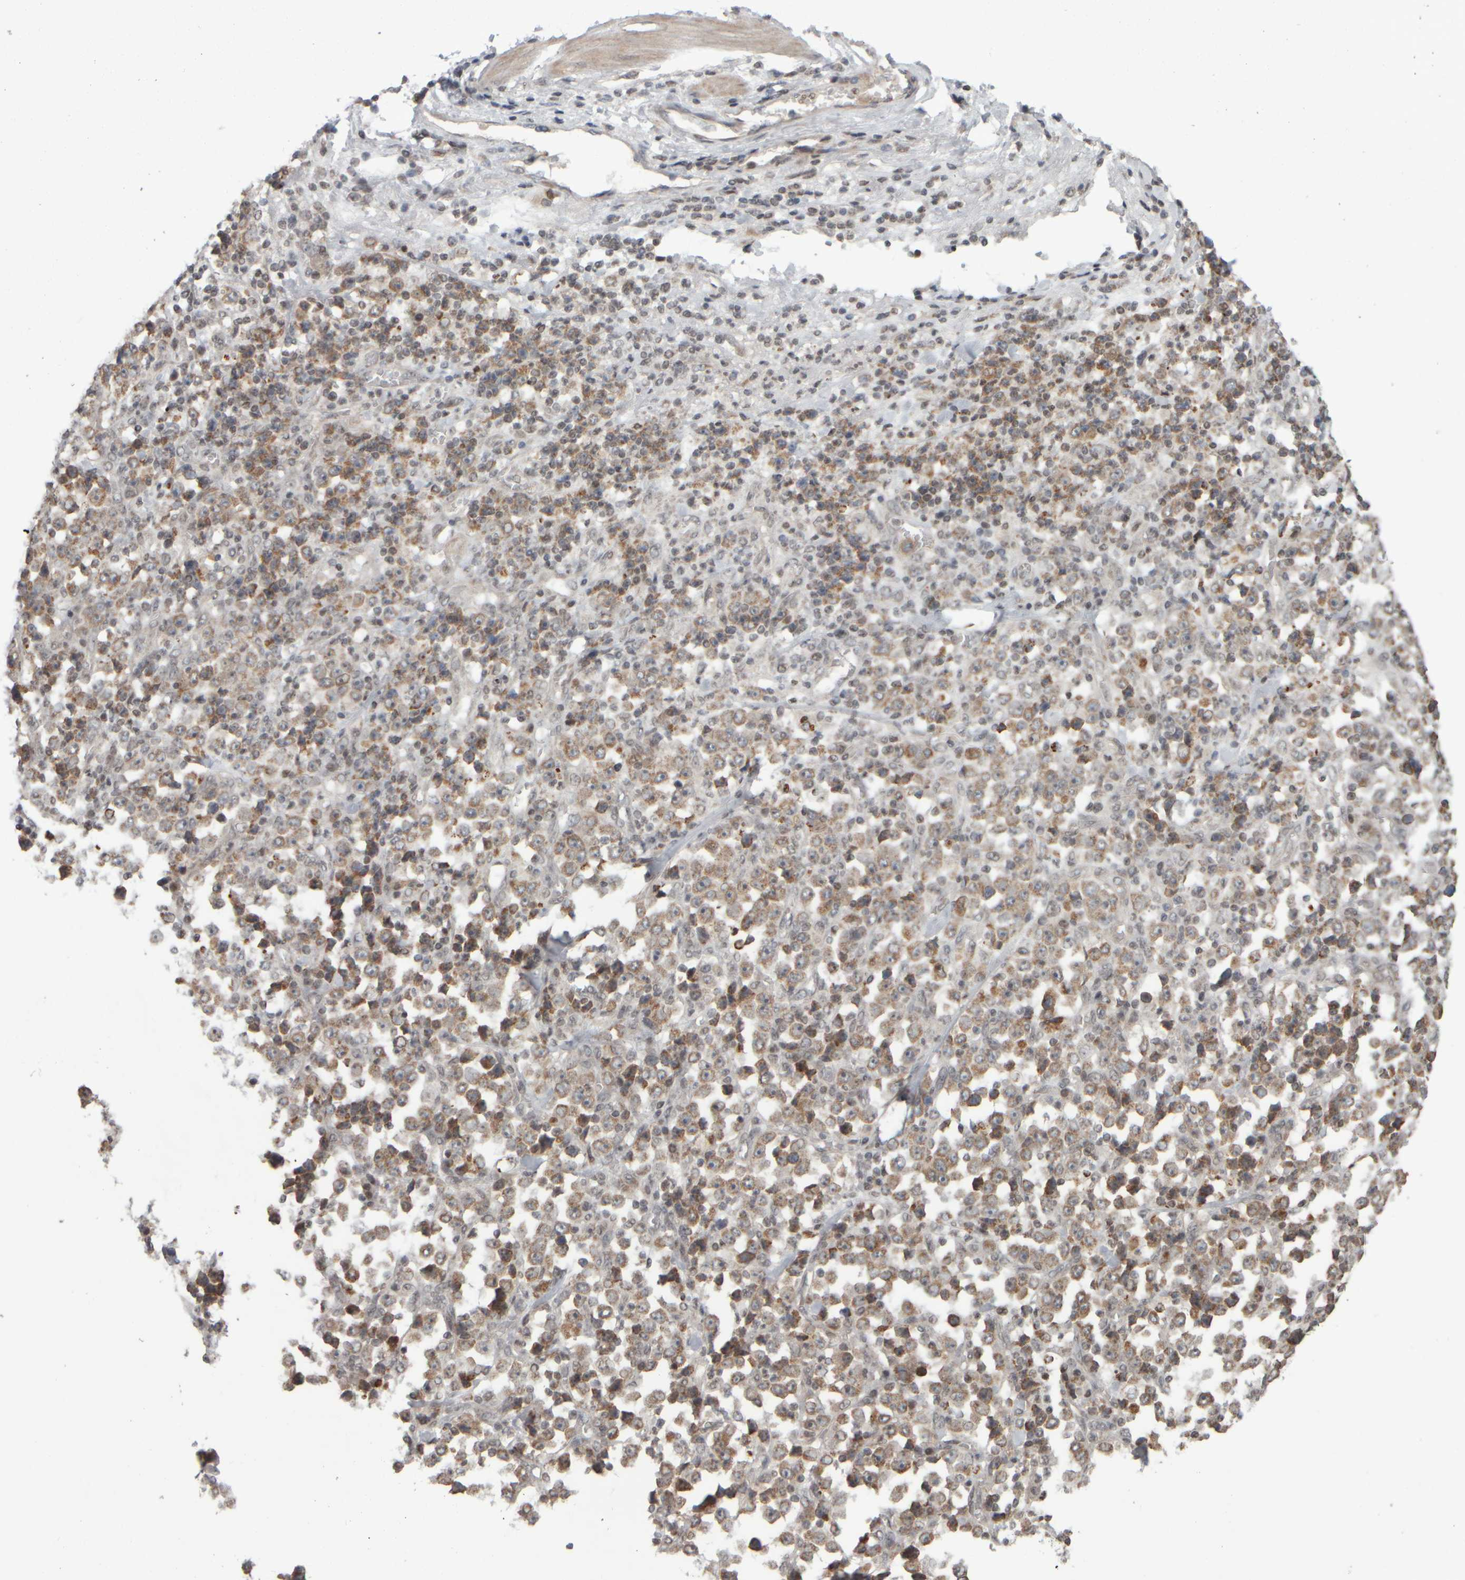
{"staining": {"intensity": "weak", "quantity": ">75%", "location": "cytoplasmic/membranous"}, "tissue": "stomach cancer", "cell_type": "Tumor cells", "image_type": "cancer", "snomed": [{"axis": "morphology", "description": "Normal tissue, NOS"}, {"axis": "morphology", "description": "Adenocarcinoma, NOS"}, {"axis": "topography", "description": "Stomach, upper"}, {"axis": "topography", "description": "Stomach"}], "caption": "Immunohistochemical staining of adenocarcinoma (stomach) exhibits low levels of weak cytoplasmic/membranous protein staining in about >75% of tumor cells. Using DAB (3,3'-diaminobenzidine) (brown) and hematoxylin (blue) stains, captured at high magnification using brightfield microscopy.", "gene": "CWC27", "patient": {"sex": "male", "age": 59}}